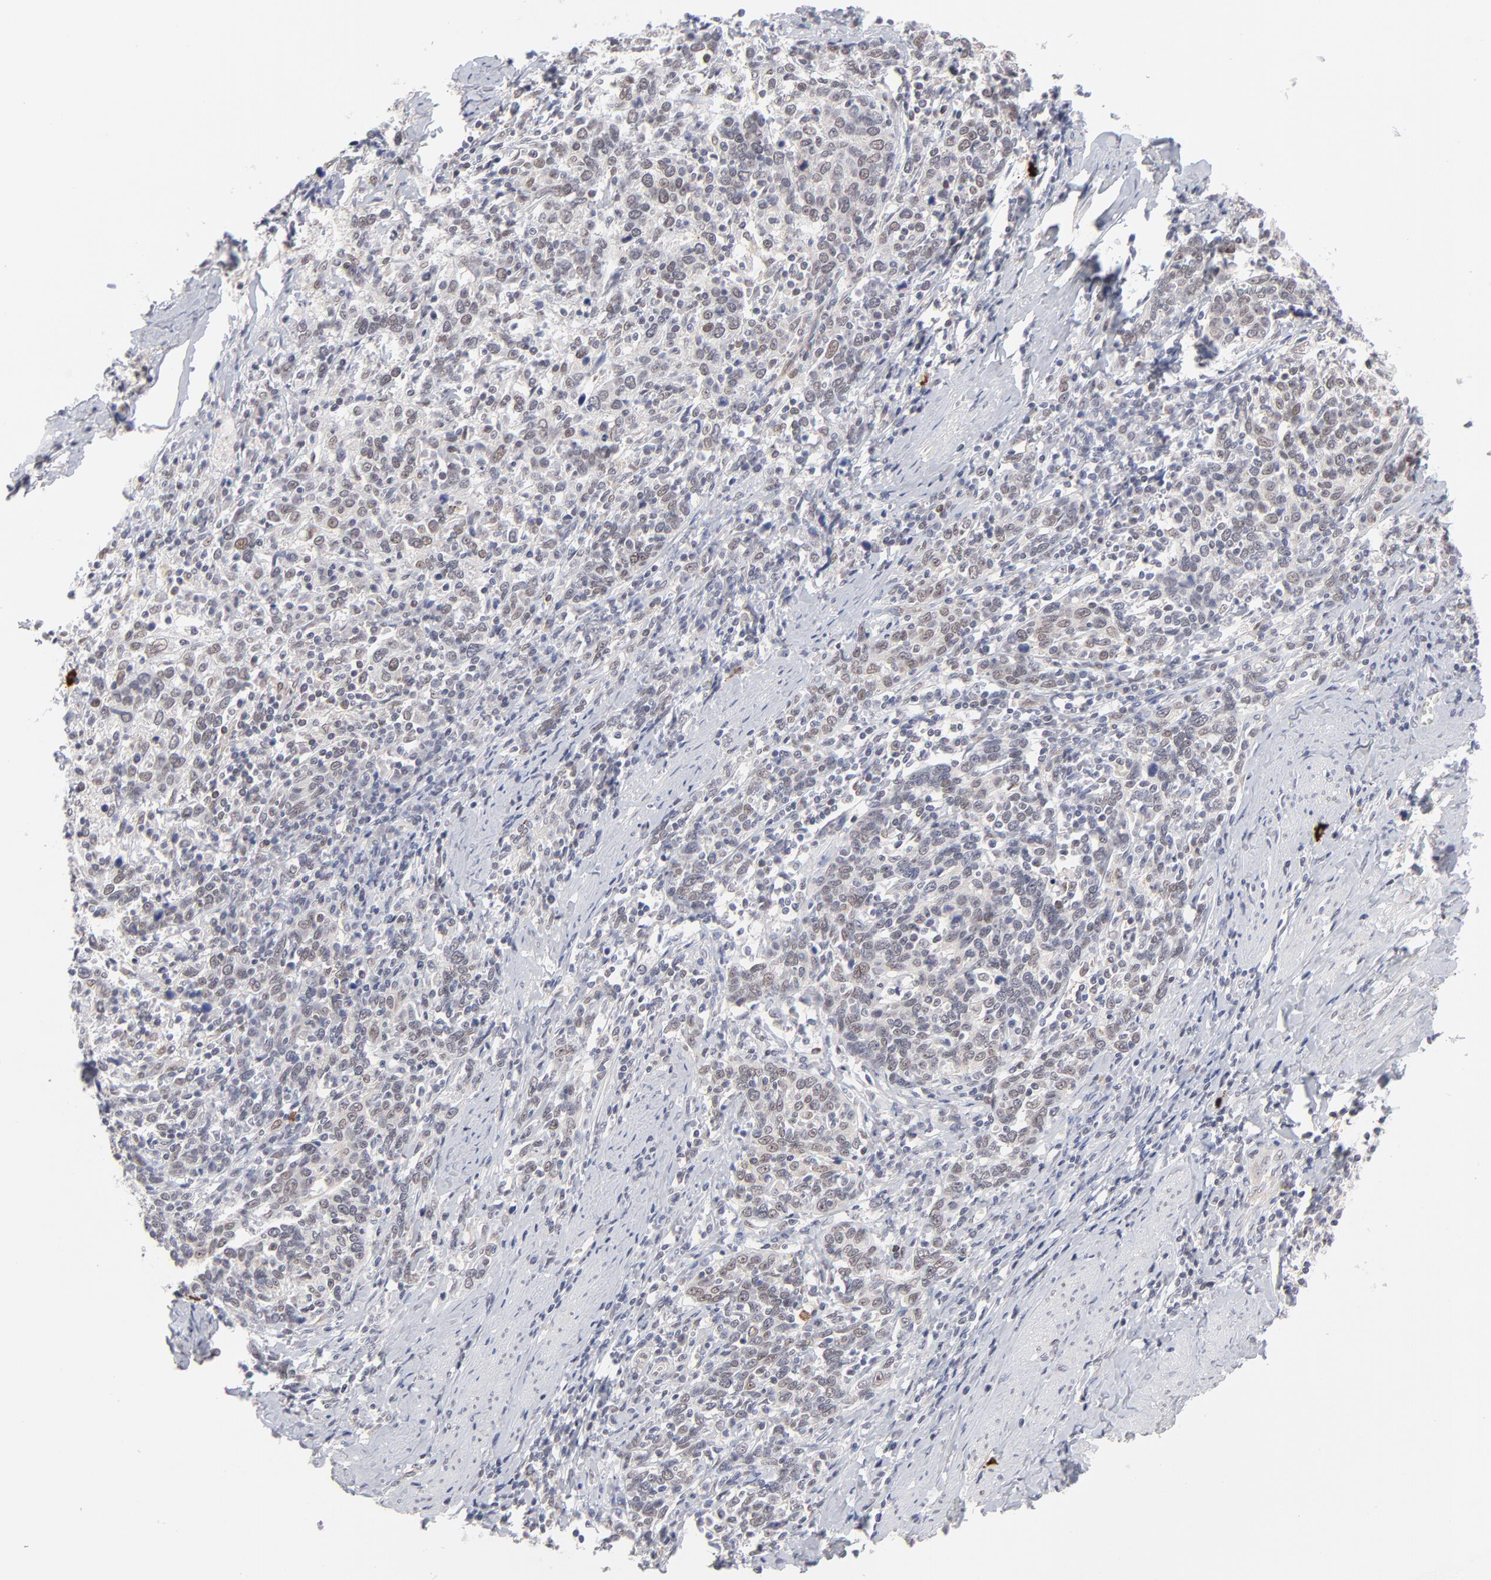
{"staining": {"intensity": "weak", "quantity": "25%-75%", "location": "cytoplasmic/membranous,nuclear"}, "tissue": "cervical cancer", "cell_type": "Tumor cells", "image_type": "cancer", "snomed": [{"axis": "morphology", "description": "Squamous cell carcinoma, NOS"}, {"axis": "topography", "description": "Cervix"}], "caption": "Squamous cell carcinoma (cervical) stained with a brown dye shows weak cytoplasmic/membranous and nuclear positive staining in about 25%-75% of tumor cells.", "gene": "NBN", "patient": {"sex": "female", "age": 41}}